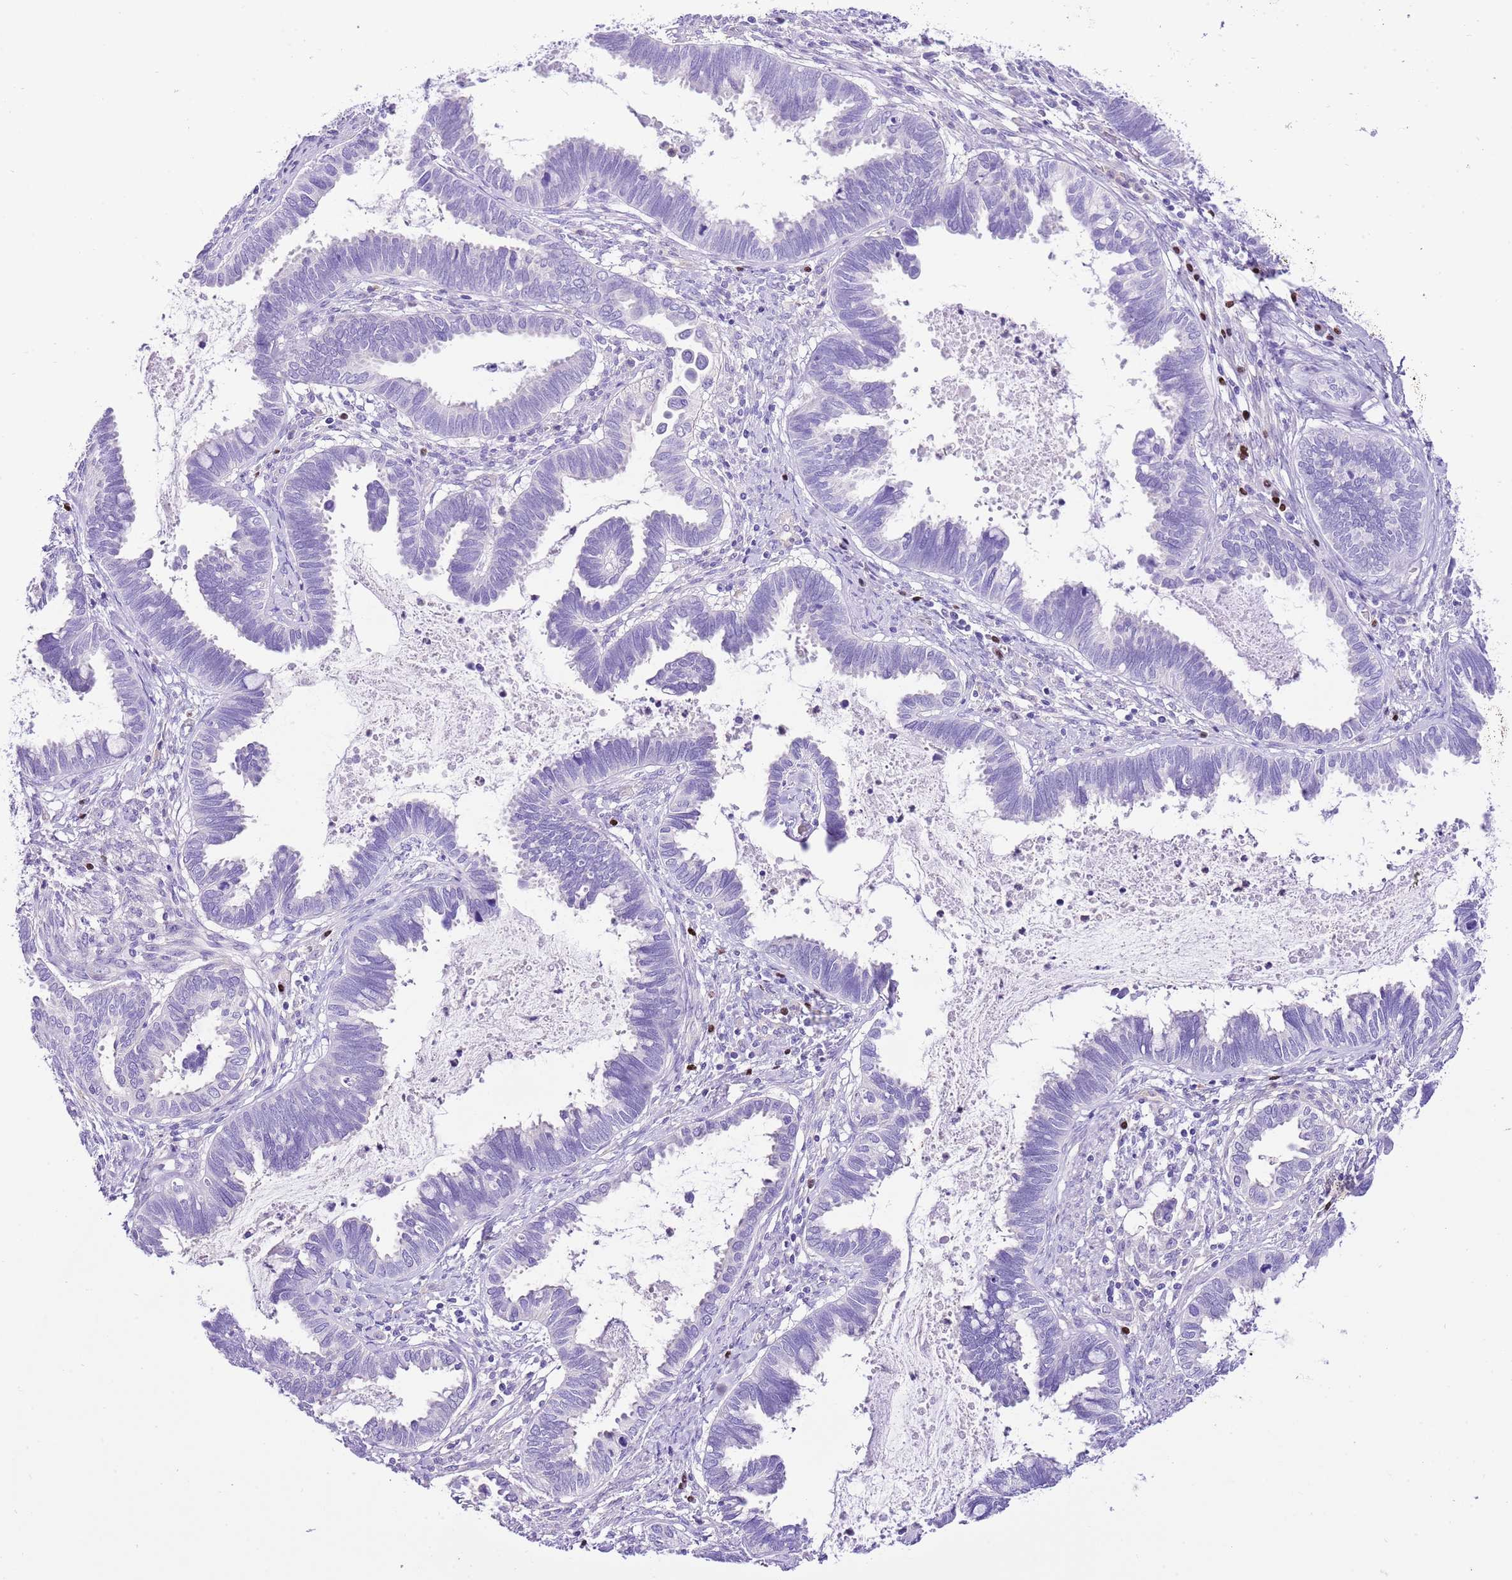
{"staining": {"intensity": "negative", "quantity": "none", "location": "none"}, "tissue": "cervical cancer", "cell_type": "Tumor cells", "image_type": "cancer", "snomed": [{"axis": "morphology", "description": "Adenocarcinoma, NOS"}, {"axis": "topography", "description": "Cervix"}], "caption": "This is an IHC histopathology image of cervical cancer (adenocarcinoma). There is no expression in tumor cells.", "gene": "BHLHA15", "patient": {"sex": "female", "age": 37}}